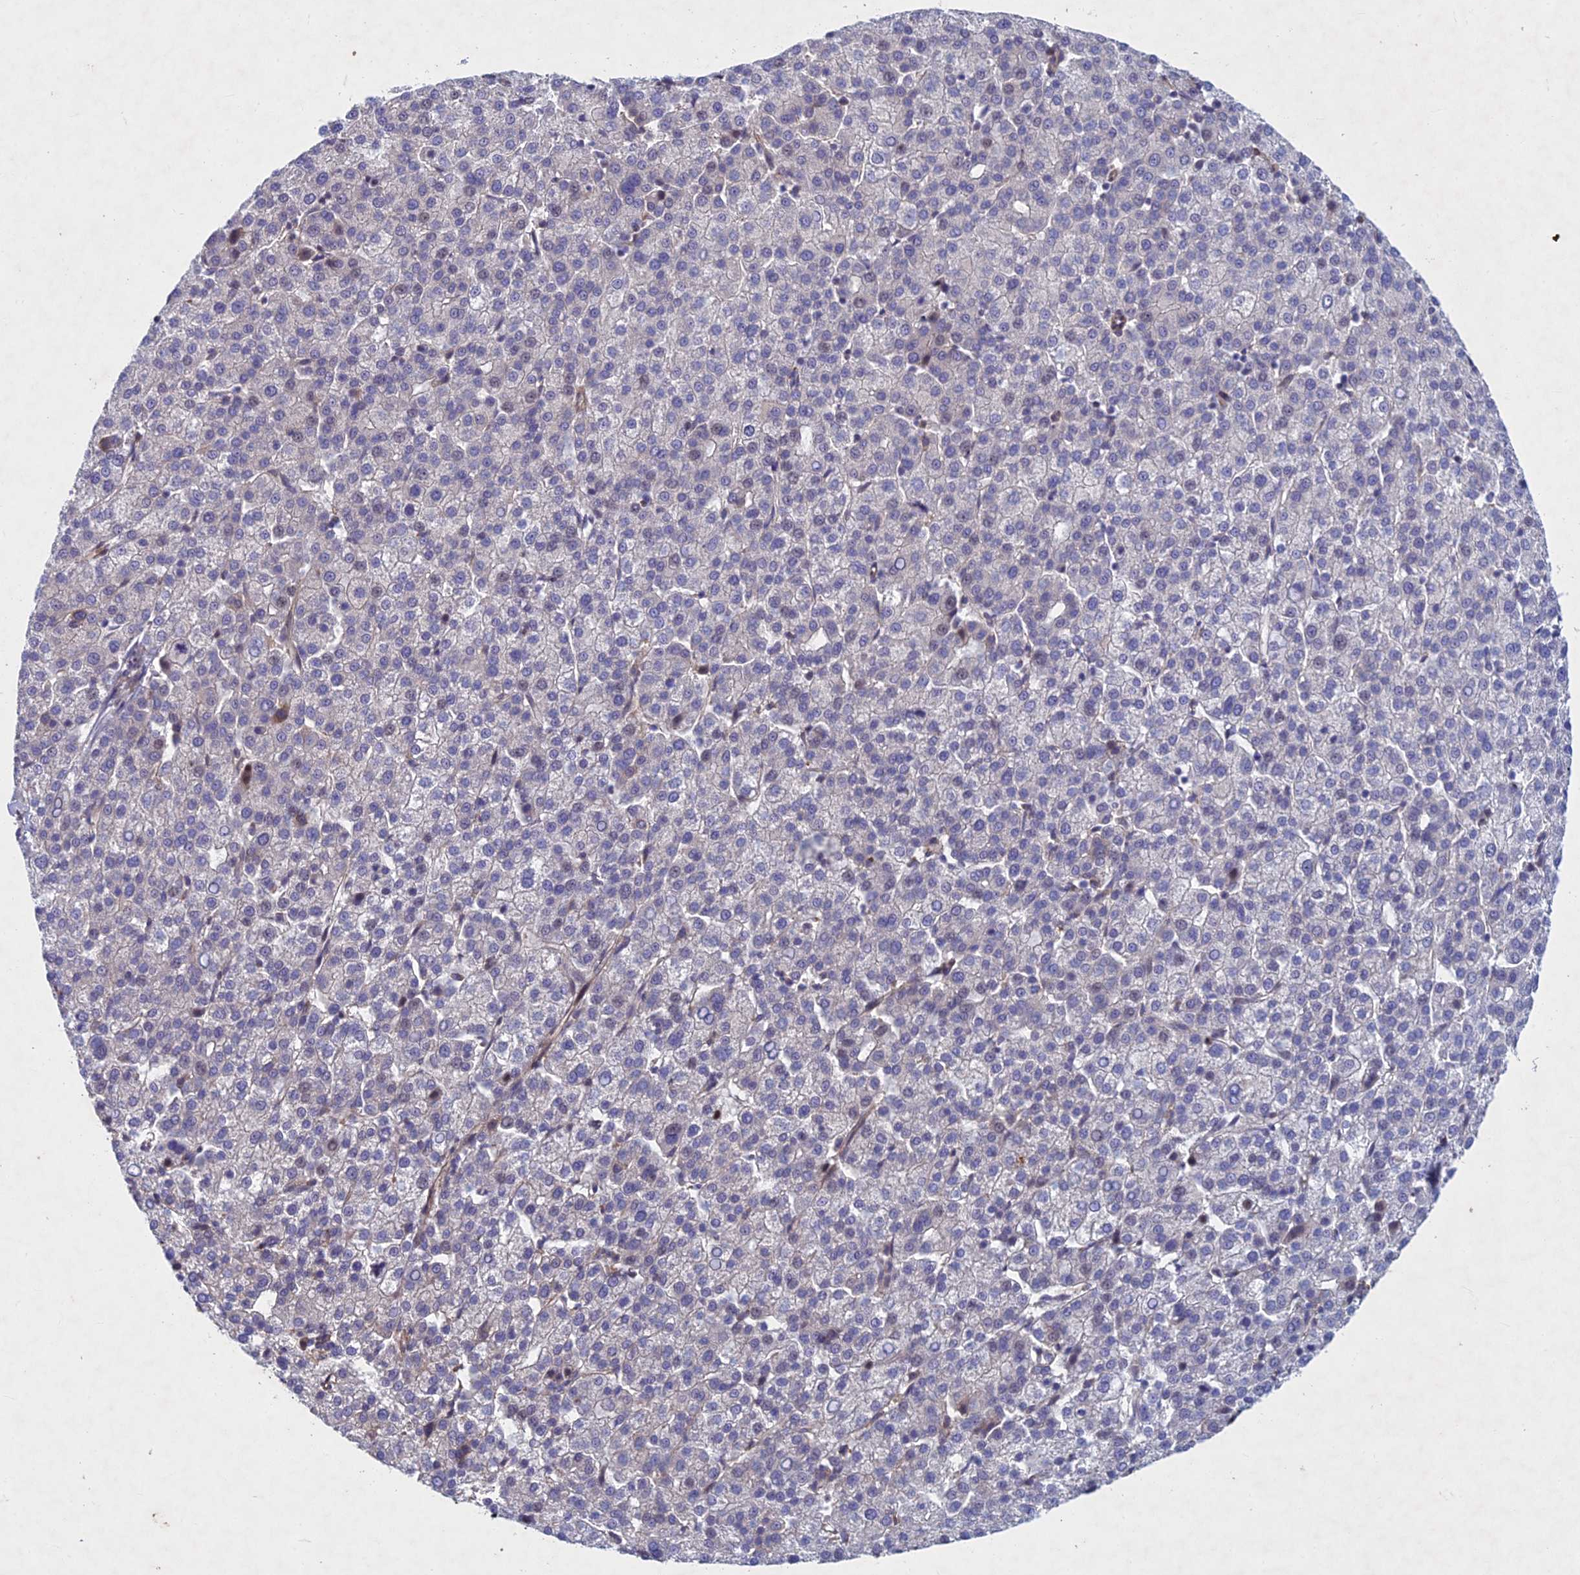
{"staining": {"intensity": "negative", "quantity": "none", "location": "none"}, "tissue": "liver cancer", "cell_type": "Tumor cells", "image_type": "cancer", "snomed": [{"axis": "morphology", "description": "Carcinoma, Hepatocellular, NOS"}, {"axis": "topography", "description": "Liver"}], "caption": "Liver hepatocellular carcinoma was stained to show a protein in brown. There is no significant staining in tumor cells. (Brightfield microscopy of DAB immunohistochemistry at high magnification).", "gene": "PTHLH", "patient": {"sex": "female", "age": 58}}